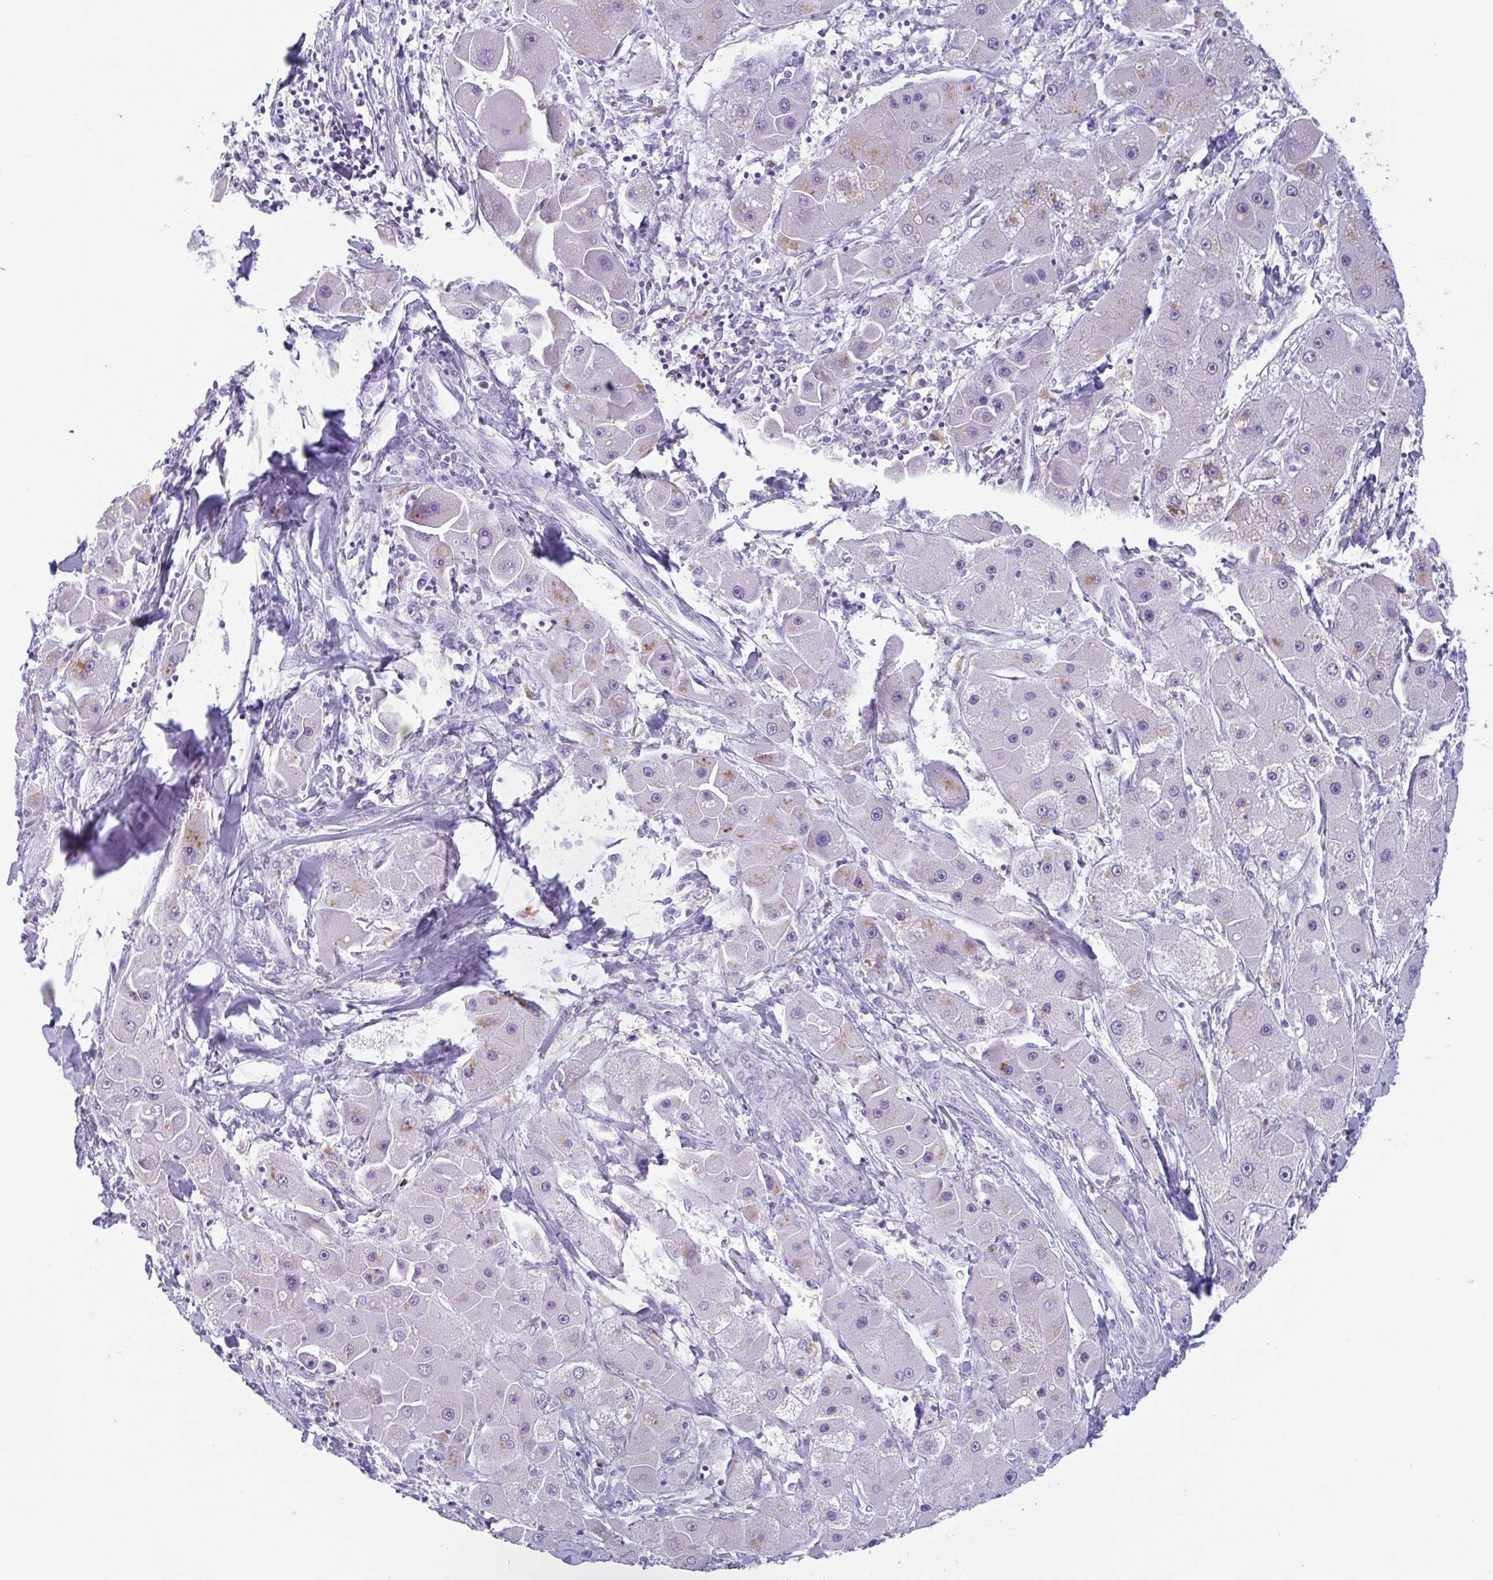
{"staining": {"intensity": "moderate", "quantity": "25%-75%", "location": "cytoplasmic/membranous"}, "tissue": "liver cancer", "cell_type": "Tumor cells", "image_type": "cancer", "snomed": [{"axis": "morphology", "description": "Carcinoma, Hepatocellular, NOS"}, {"axis": "topography", "description": "Liver"}], "caption": "A histopathology image of human liver hepatocellular carcinoma stained for a protein reveals moderate cytoplasmic/membranous brown staining in tumor cells. The protein of interest is stained brown, and the nuclei are stained in blue (DAB (3,3'-diaminobenzidine) IHC with brightfield microscopy, high magnification).", "gene": "DTWD2", "patient": {"sex": "male", "age": 24}}